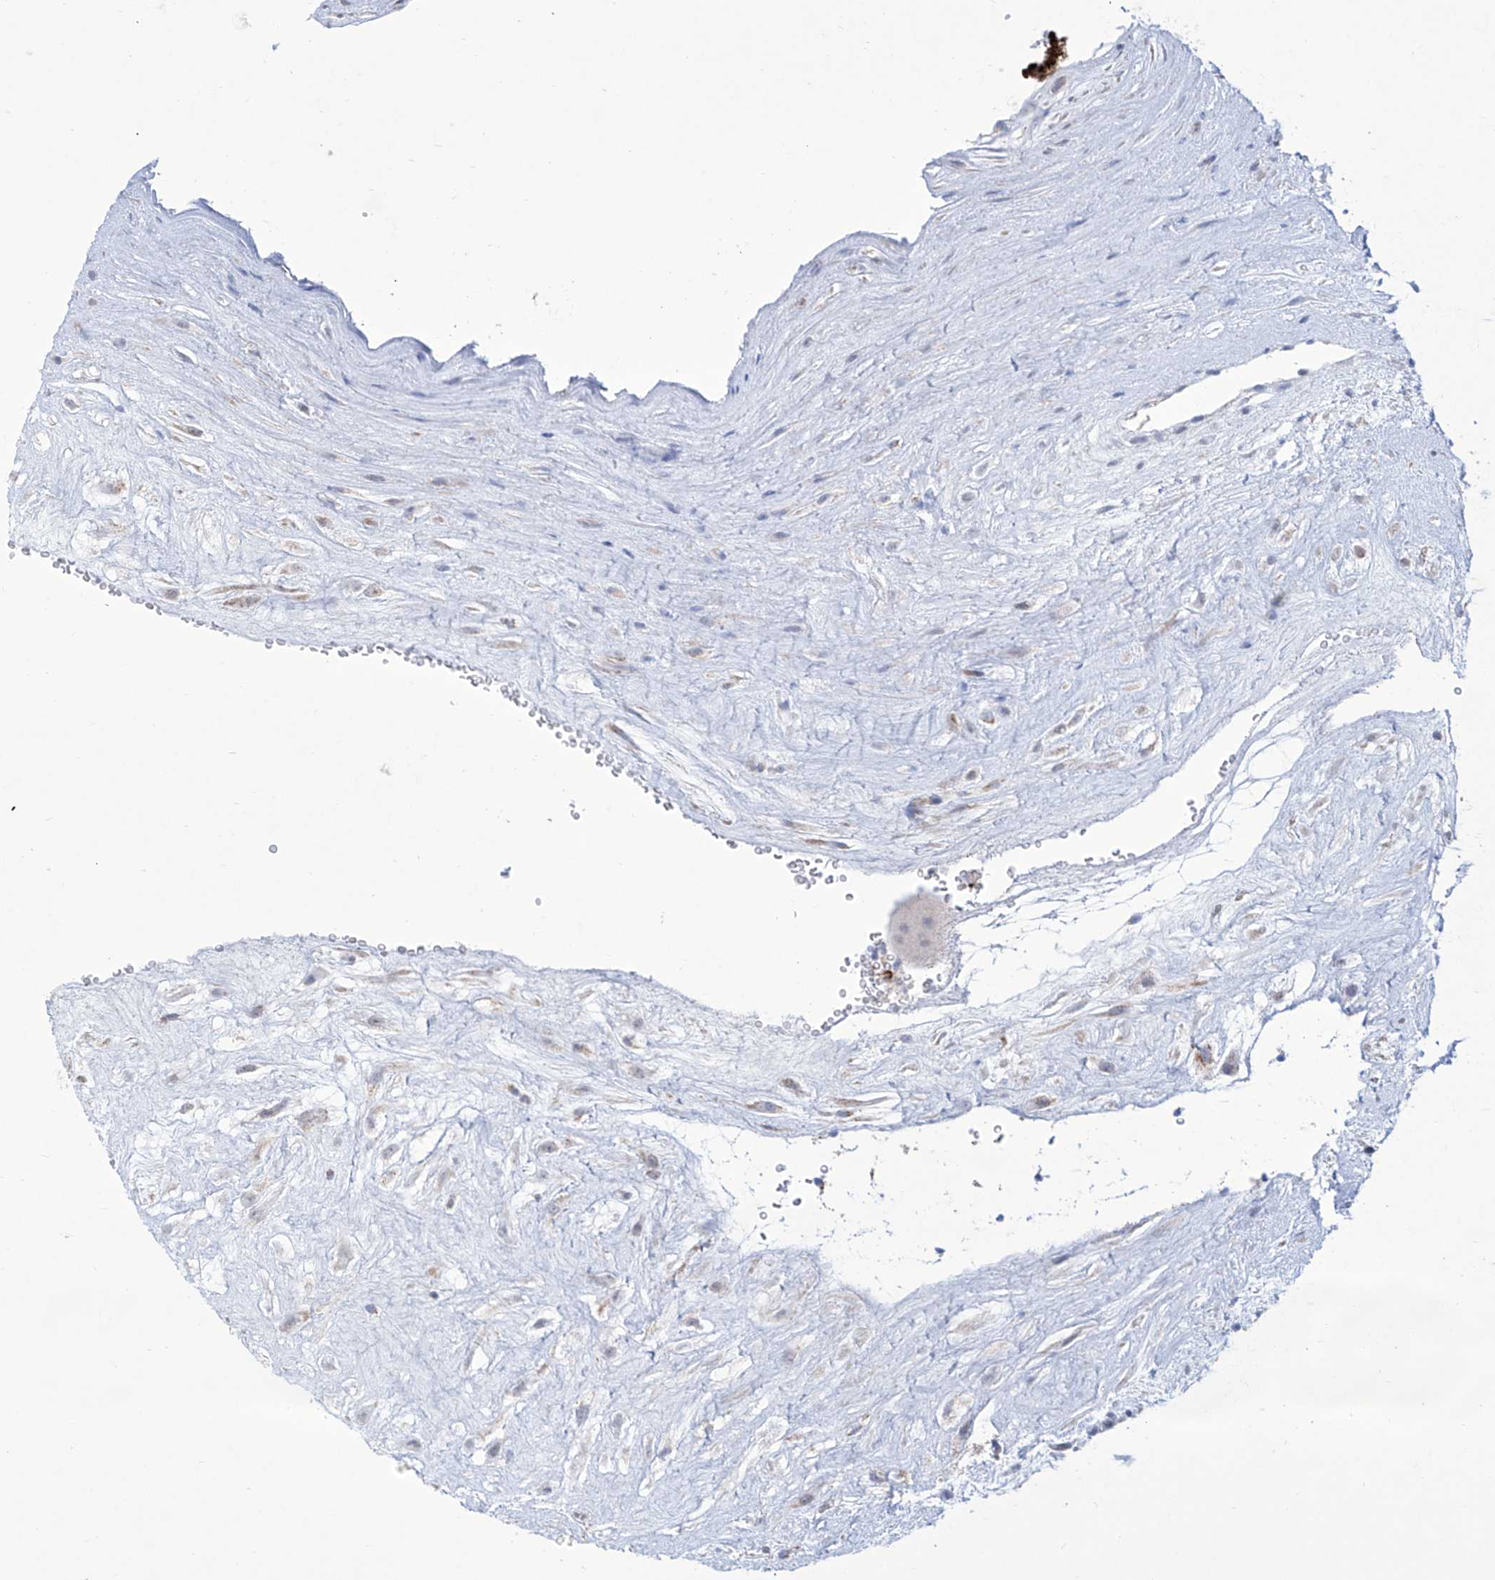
{"staining": {"intensity": "negative", "quantity": "none", "location": "none"}, "tissue": "placenta", "cell_type": "Decidual cells", "image_type": "normal", "snomed": [{"axis": "morphology", "description": "Normal tissue, NOS"}, {"axis": "topography", "description": "Placenta"}], "caption": "IHC image of unremarkable placenta: human placenta stained with DAB shows no significant protein staining in decidual cells. The staining is performed using DAB brown chromogen with nuclei counter-stained in using hematoxylin.", "gene": "ALDH6A1", "patient": {"sex": "female", "age": 18}}